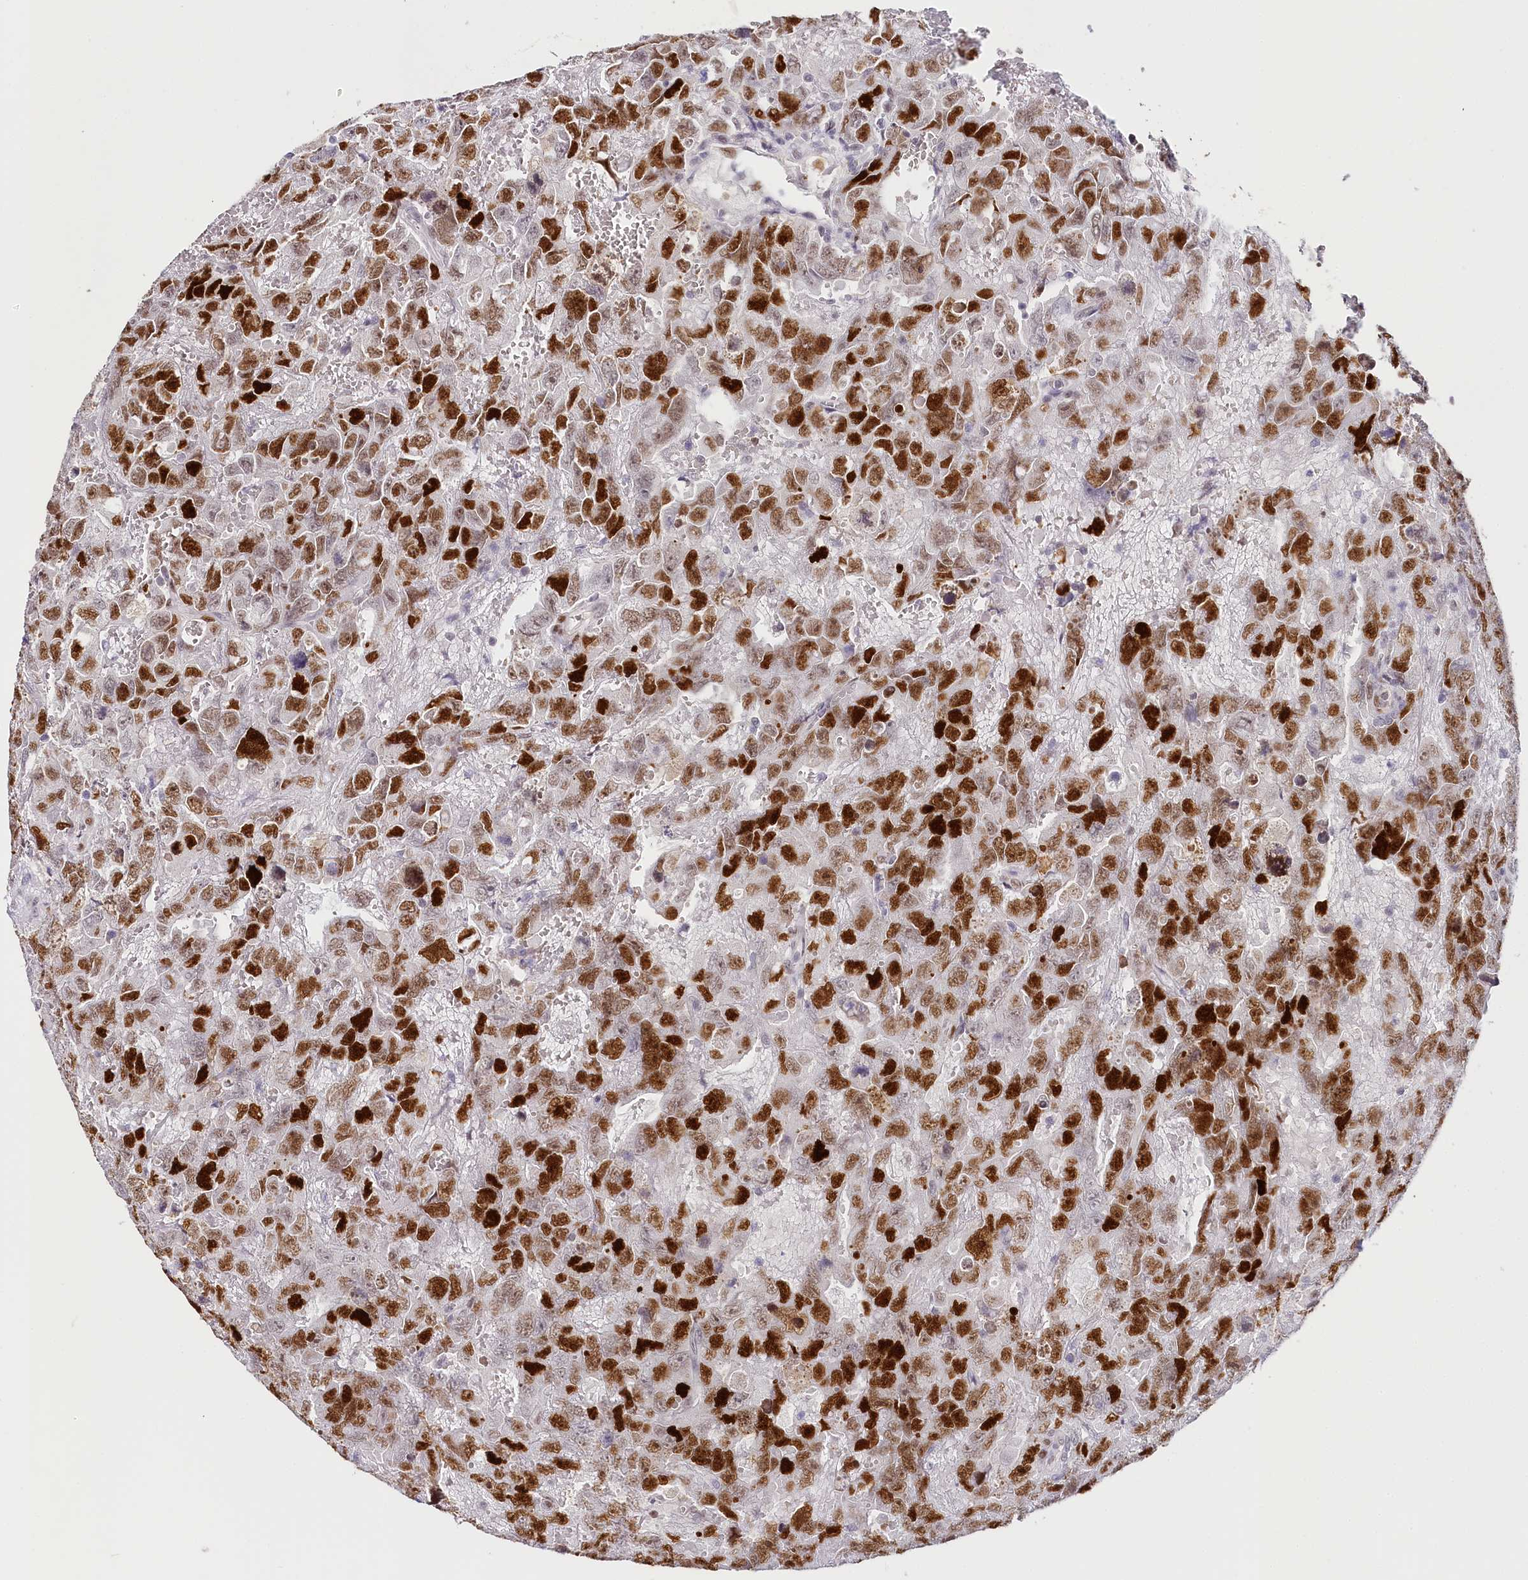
{"staining": {"intensity": "strong", "quantity": ">75%", "location": "nuclear"}, "tissue": "testis cancer", "cell_type": "Tumor cells", "image_type": "cancer", "snomed": [{"axis": "morphology", "description": "Carcinoma, Embryonal, NOS"}, {"axis": "topography", "description": "Testis"}], "caption": "Immunohistochemistry (IHC) of testis embryonal carcinoma exhibits high levels of strong nuclear expression in approximately >75% of tumor cells.", "gene": "TP53", "patient": {"sex": "male", "age": 45}}